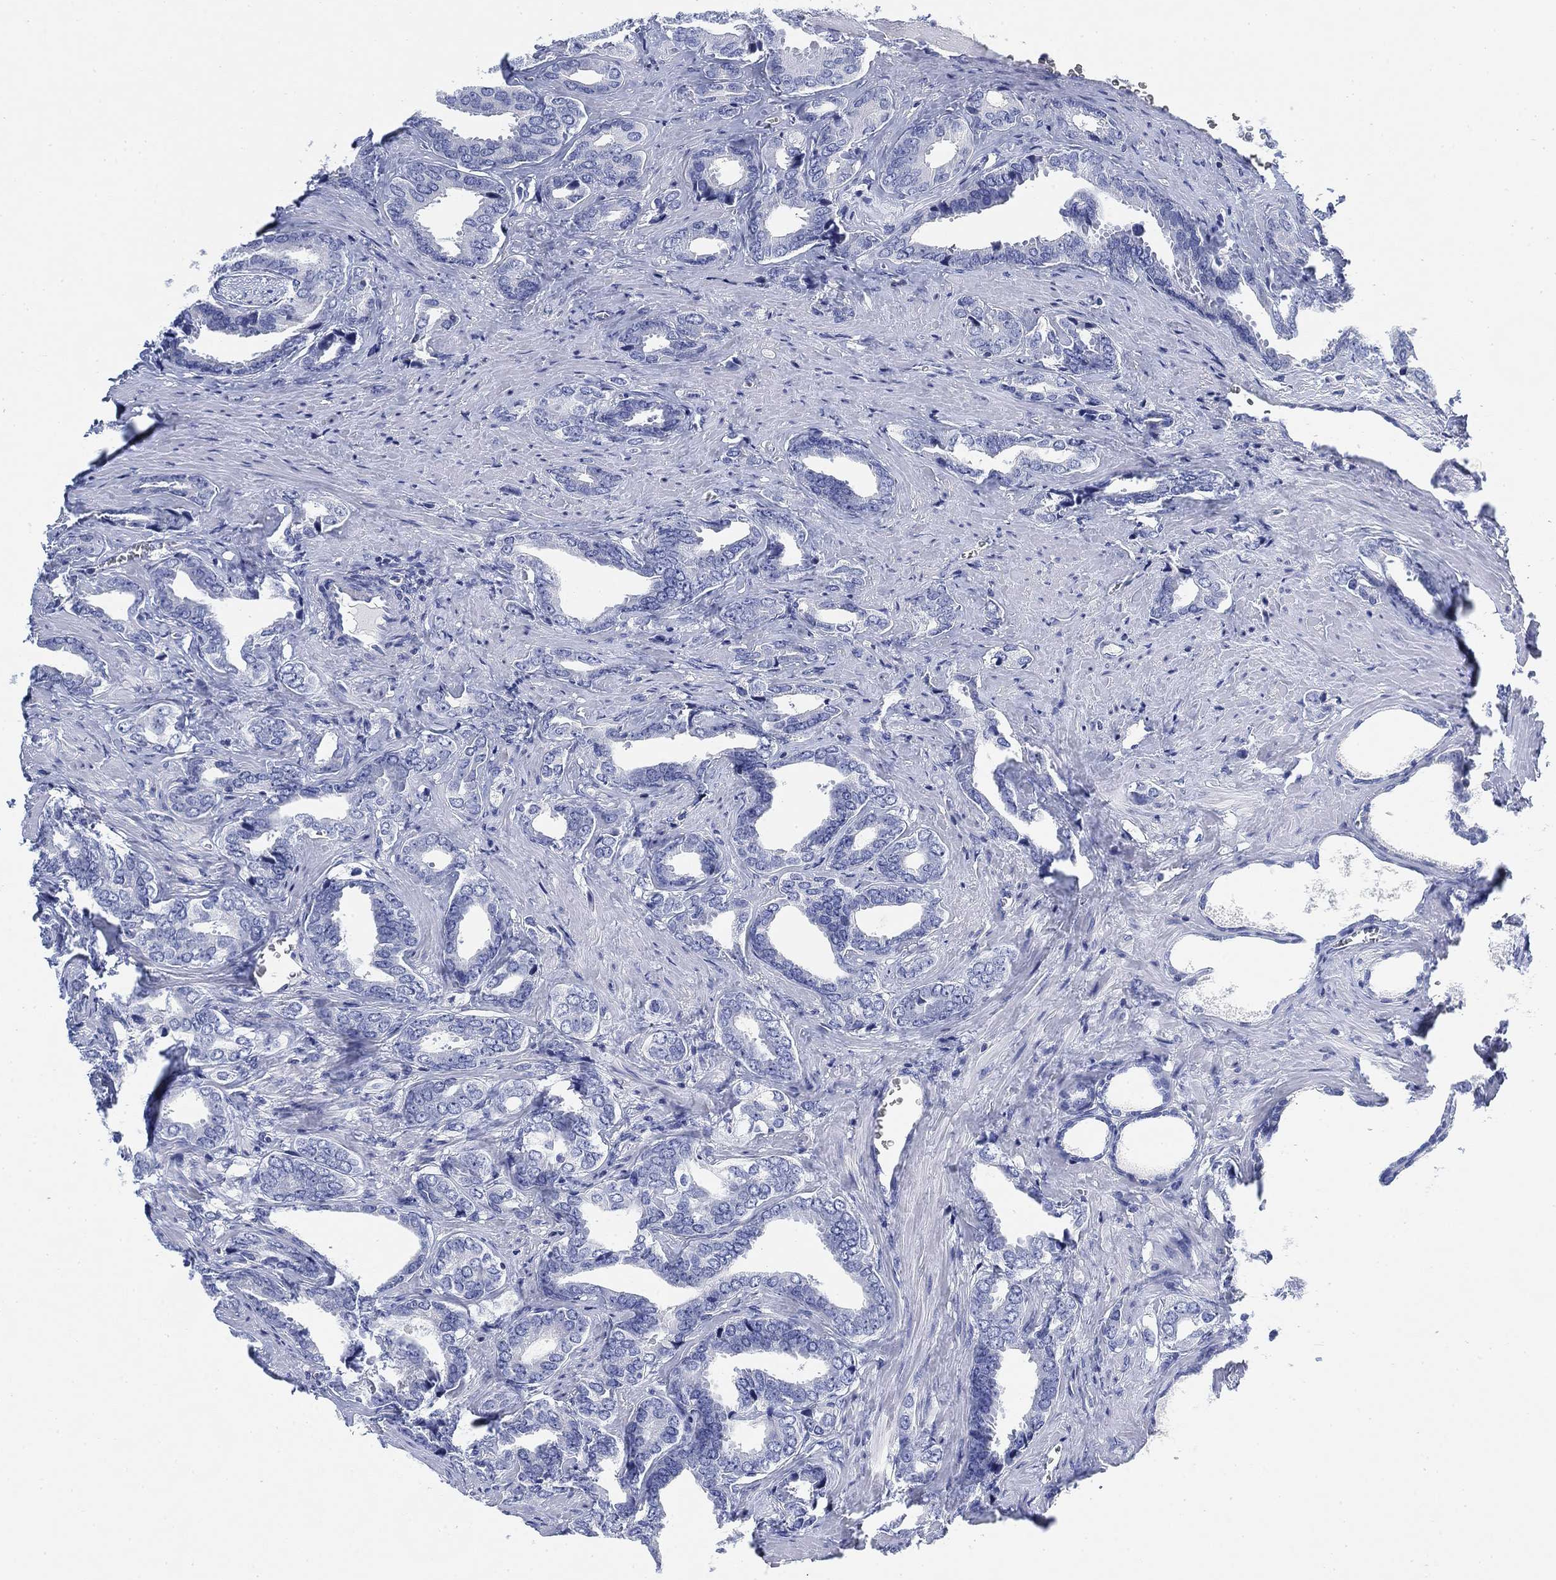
{"staining": {"intensity": "negative", "quantity": "none", "location": "none"}, "tissue": "prostate cancer", "cell_type": "Tumor cells", "image_type": "cancer", "snomed": [{"axis": "morphology", "description": "Adenocarcinoma, NOS"}, {"axis": "topography", "description": "Prostate"}], "caption": "Tumor cells are negative for brown protein staining in prostate cancer (adenocarcinoma).", "gene": "FYB1", "patient": {"sex": "male", "age": 66}}